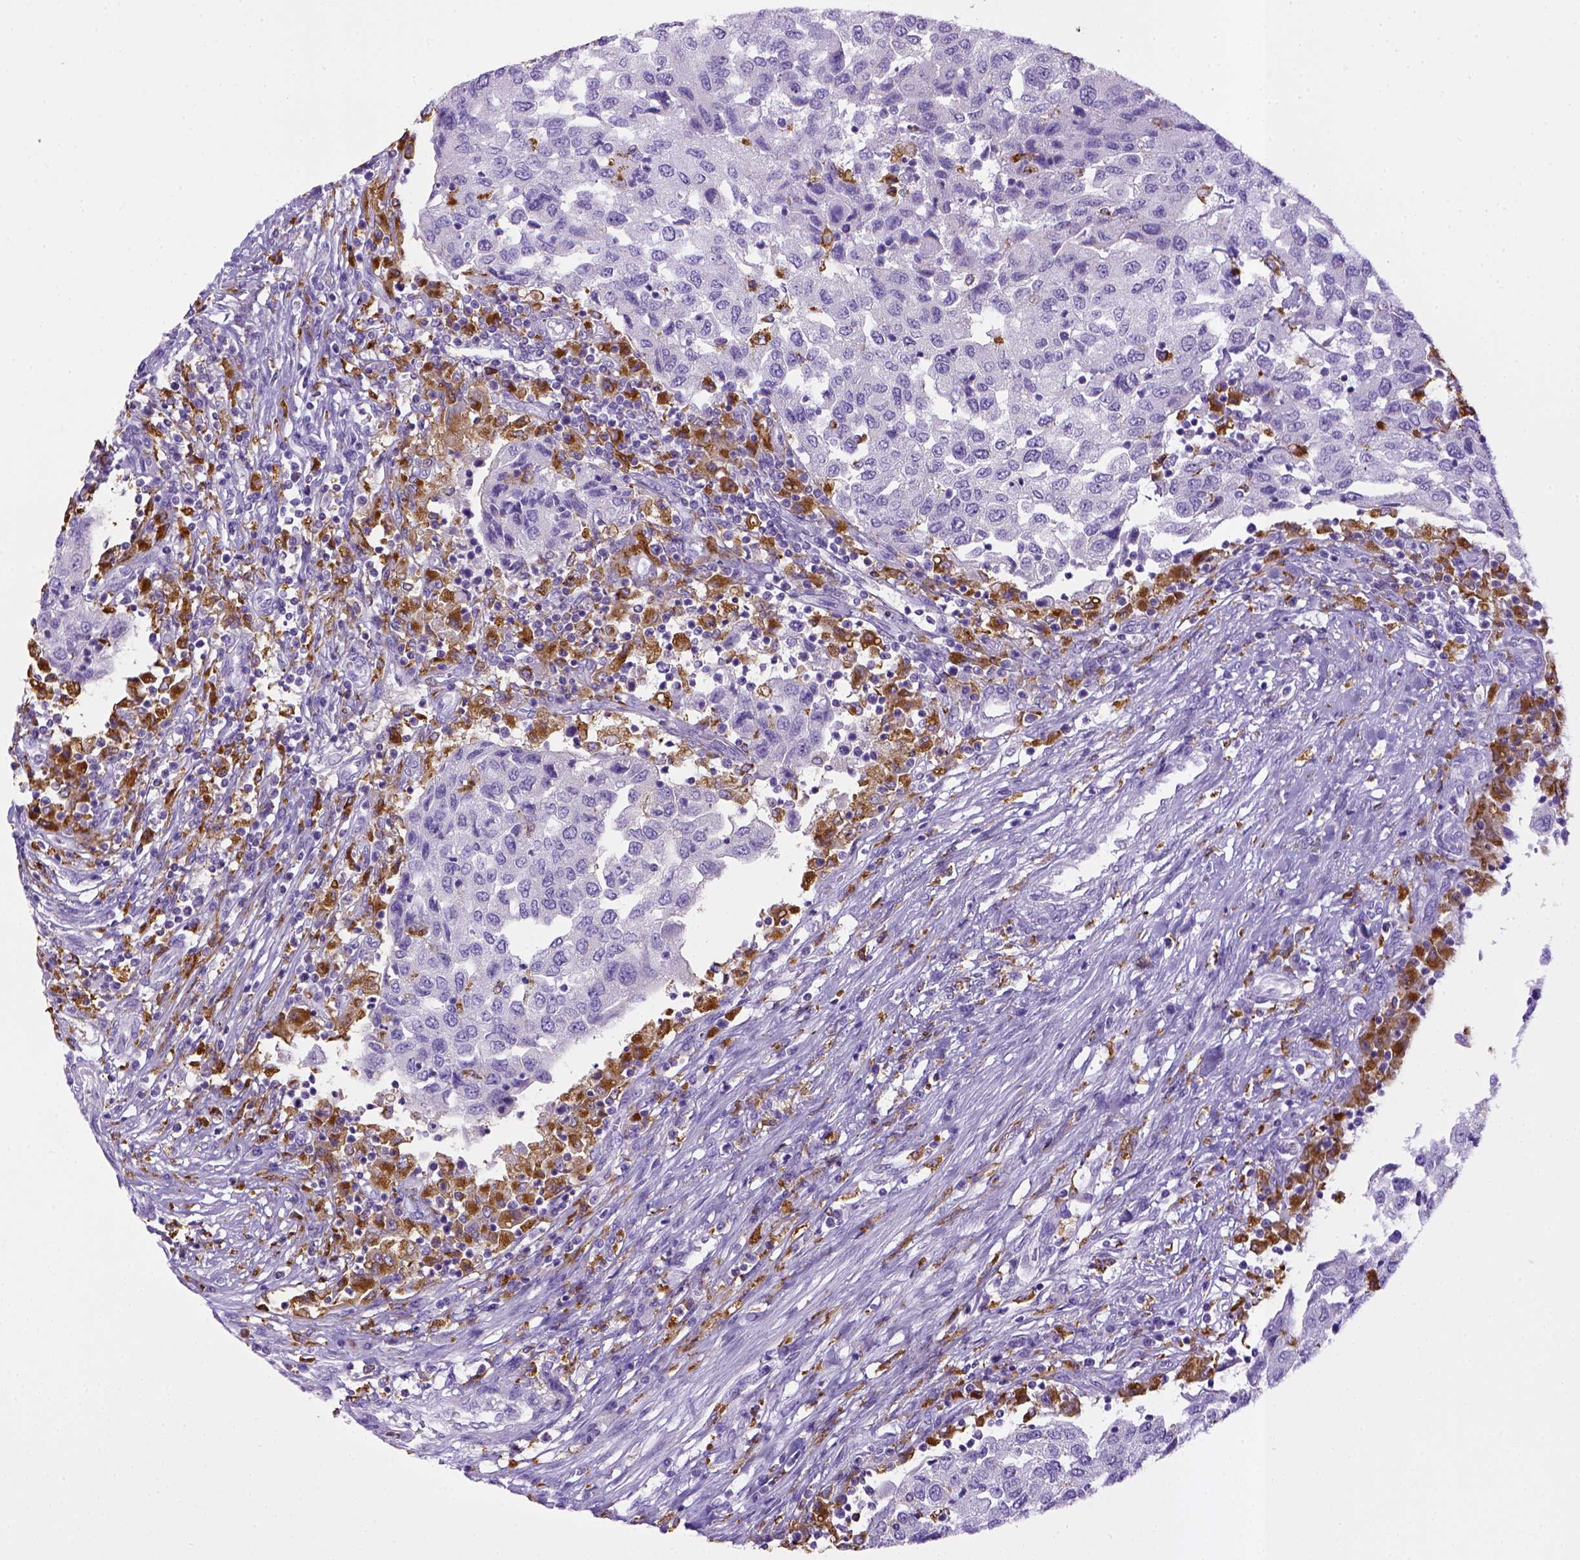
{"staining": {"intensity": "negative", "quantity": "none", "location": "none"}, "tissue": "urothelial cancer", "cell_type": "Tumor cells", "image_type": "cancer", "snomed": [{"axis": "morphology", "description": "Urothelial carcinoma, High grade"}, {"axis": "topography", "description": "Urinary bladder"}], "caption": "IHC image of neoplastic tissue: human high-grade urothelial carcinoma stained with DAB demonstrates no significant protein positivity in tumor cells.", "gene": "CD68", "patient": {"sex": "female", "age": 78}}